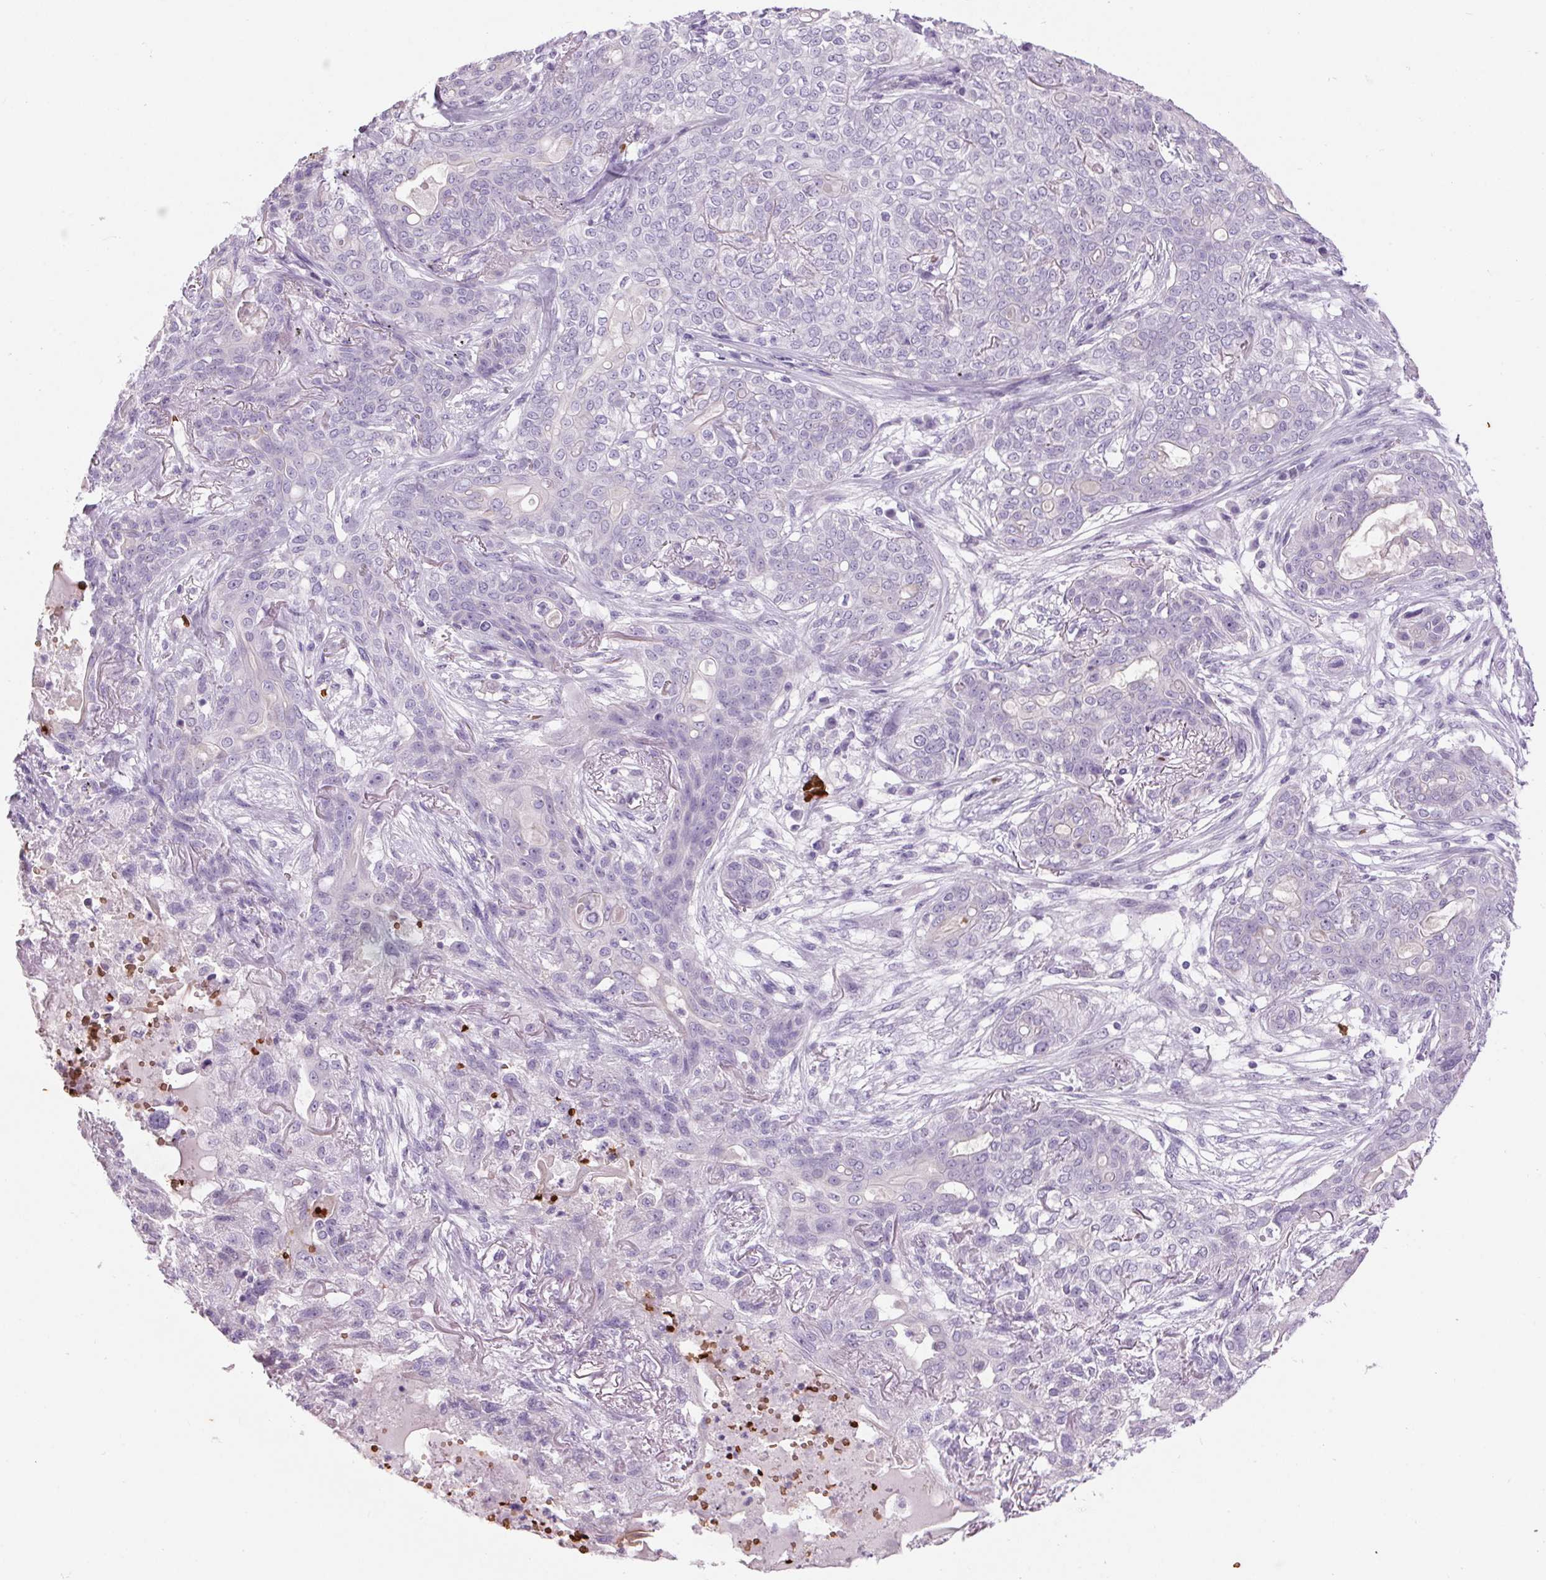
{"staining": {"intensity": "negative", "quantity": "none", "location": "none"}, "tissue": "lung cancer", "cell_type": "Tumor cells", "image_type": "cancer", "snomed": [{"axis": "morphology", "description": "Squamous cell carcinoma, NOS"}, {"axis": "topography", "description": "Lung"}], "caption": "Immunohistochemistry (IHC) of human squamous cell carcinoma (lung) demonstrates no staining in tumor cells.", "gene": "HBQ1", "patient": {"sex": "female", "age": 70}}